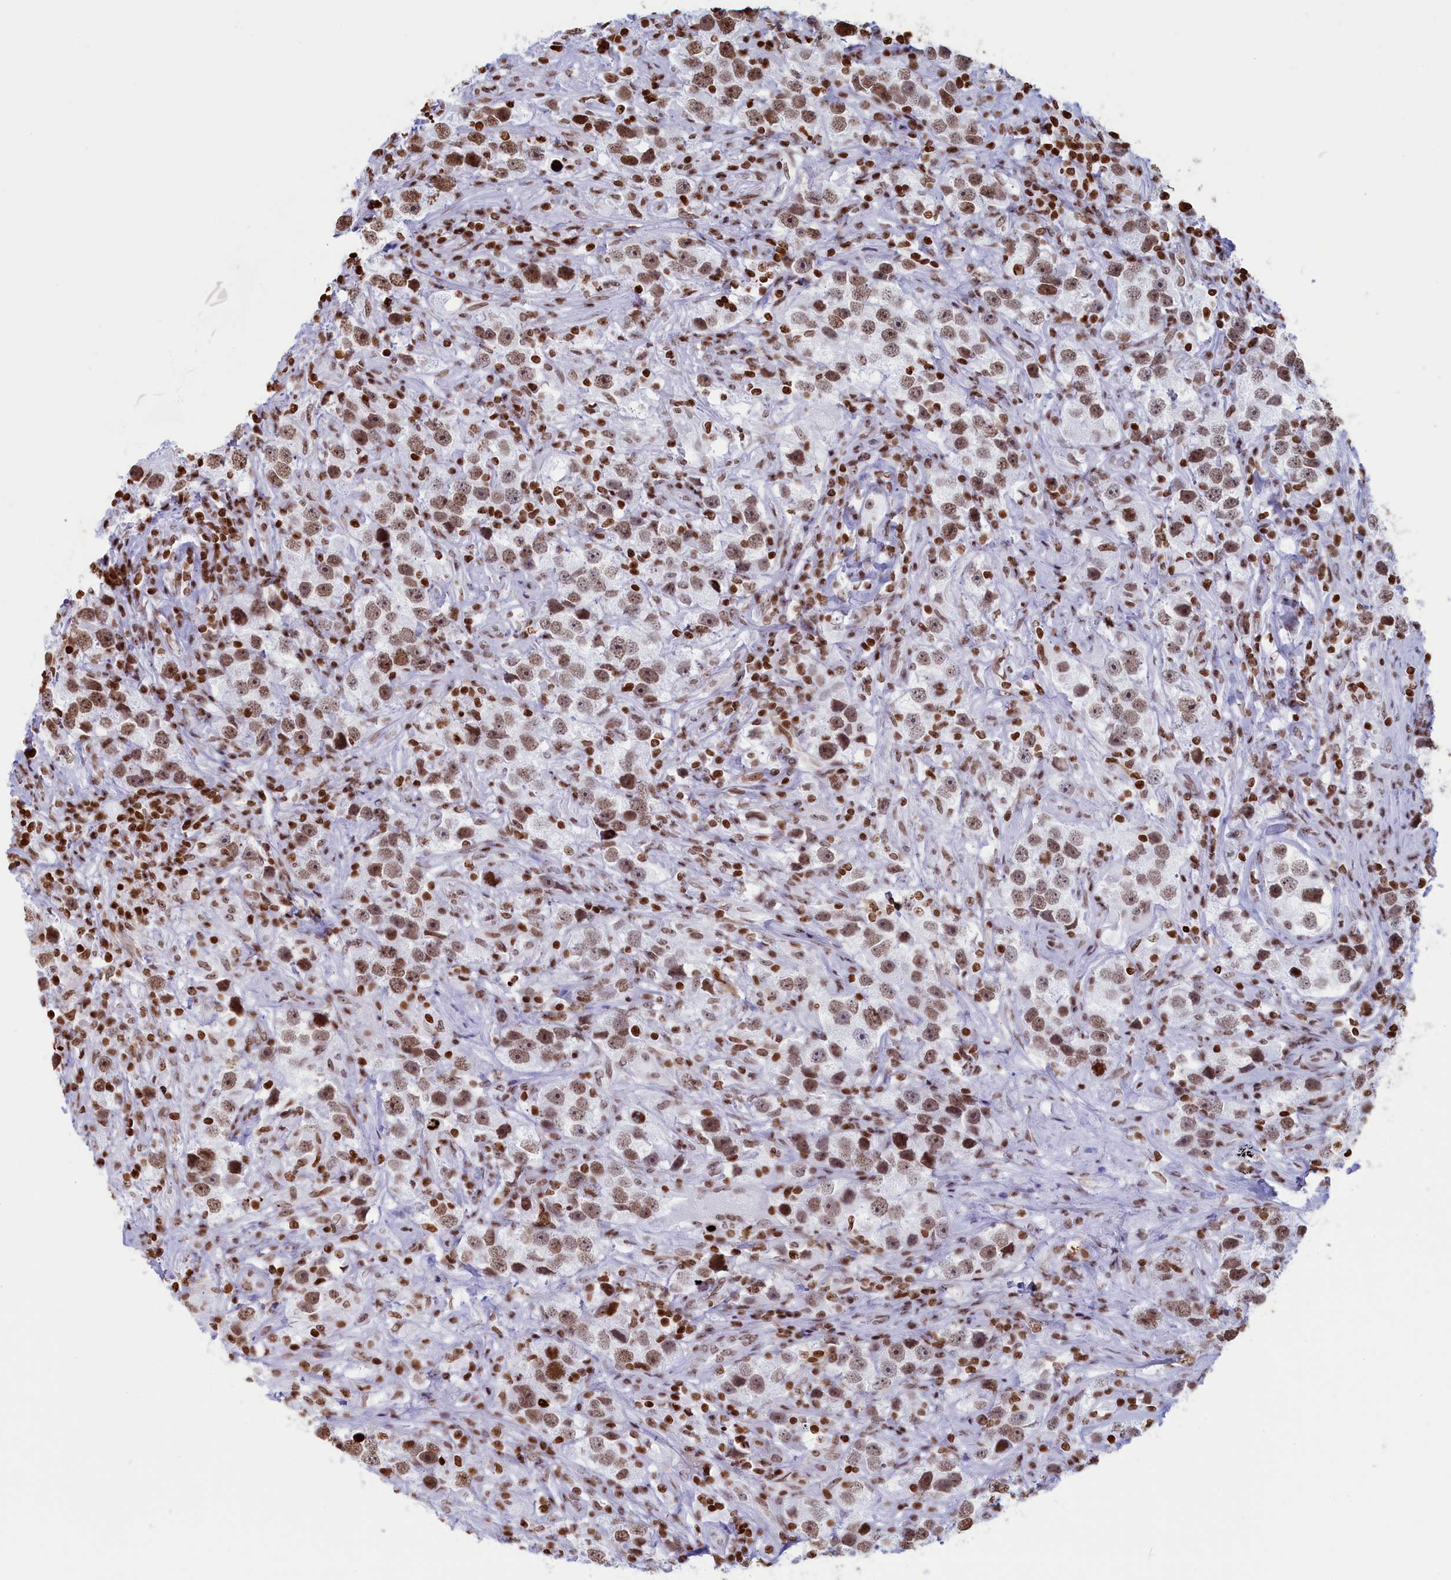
{"staining": {"intensity": "moderate", "quantity": ">75%", "location": "nuclear"}, "tissue": "testis cancer", "cell_type": "Tumor cells", "image_type": "cancer", "snomed": [{"axis": "morphology", "description": "Seminoma, NOS"}, {"axis": "topography", "description": "Testis"}], "caption": "The image reveals a brown stain indicating the presence of a protein in the nuclear of tumor cells in seminoma (testis).", "gene": "APOBEC3A", "patient": {"sex": "male", "age": 49}}